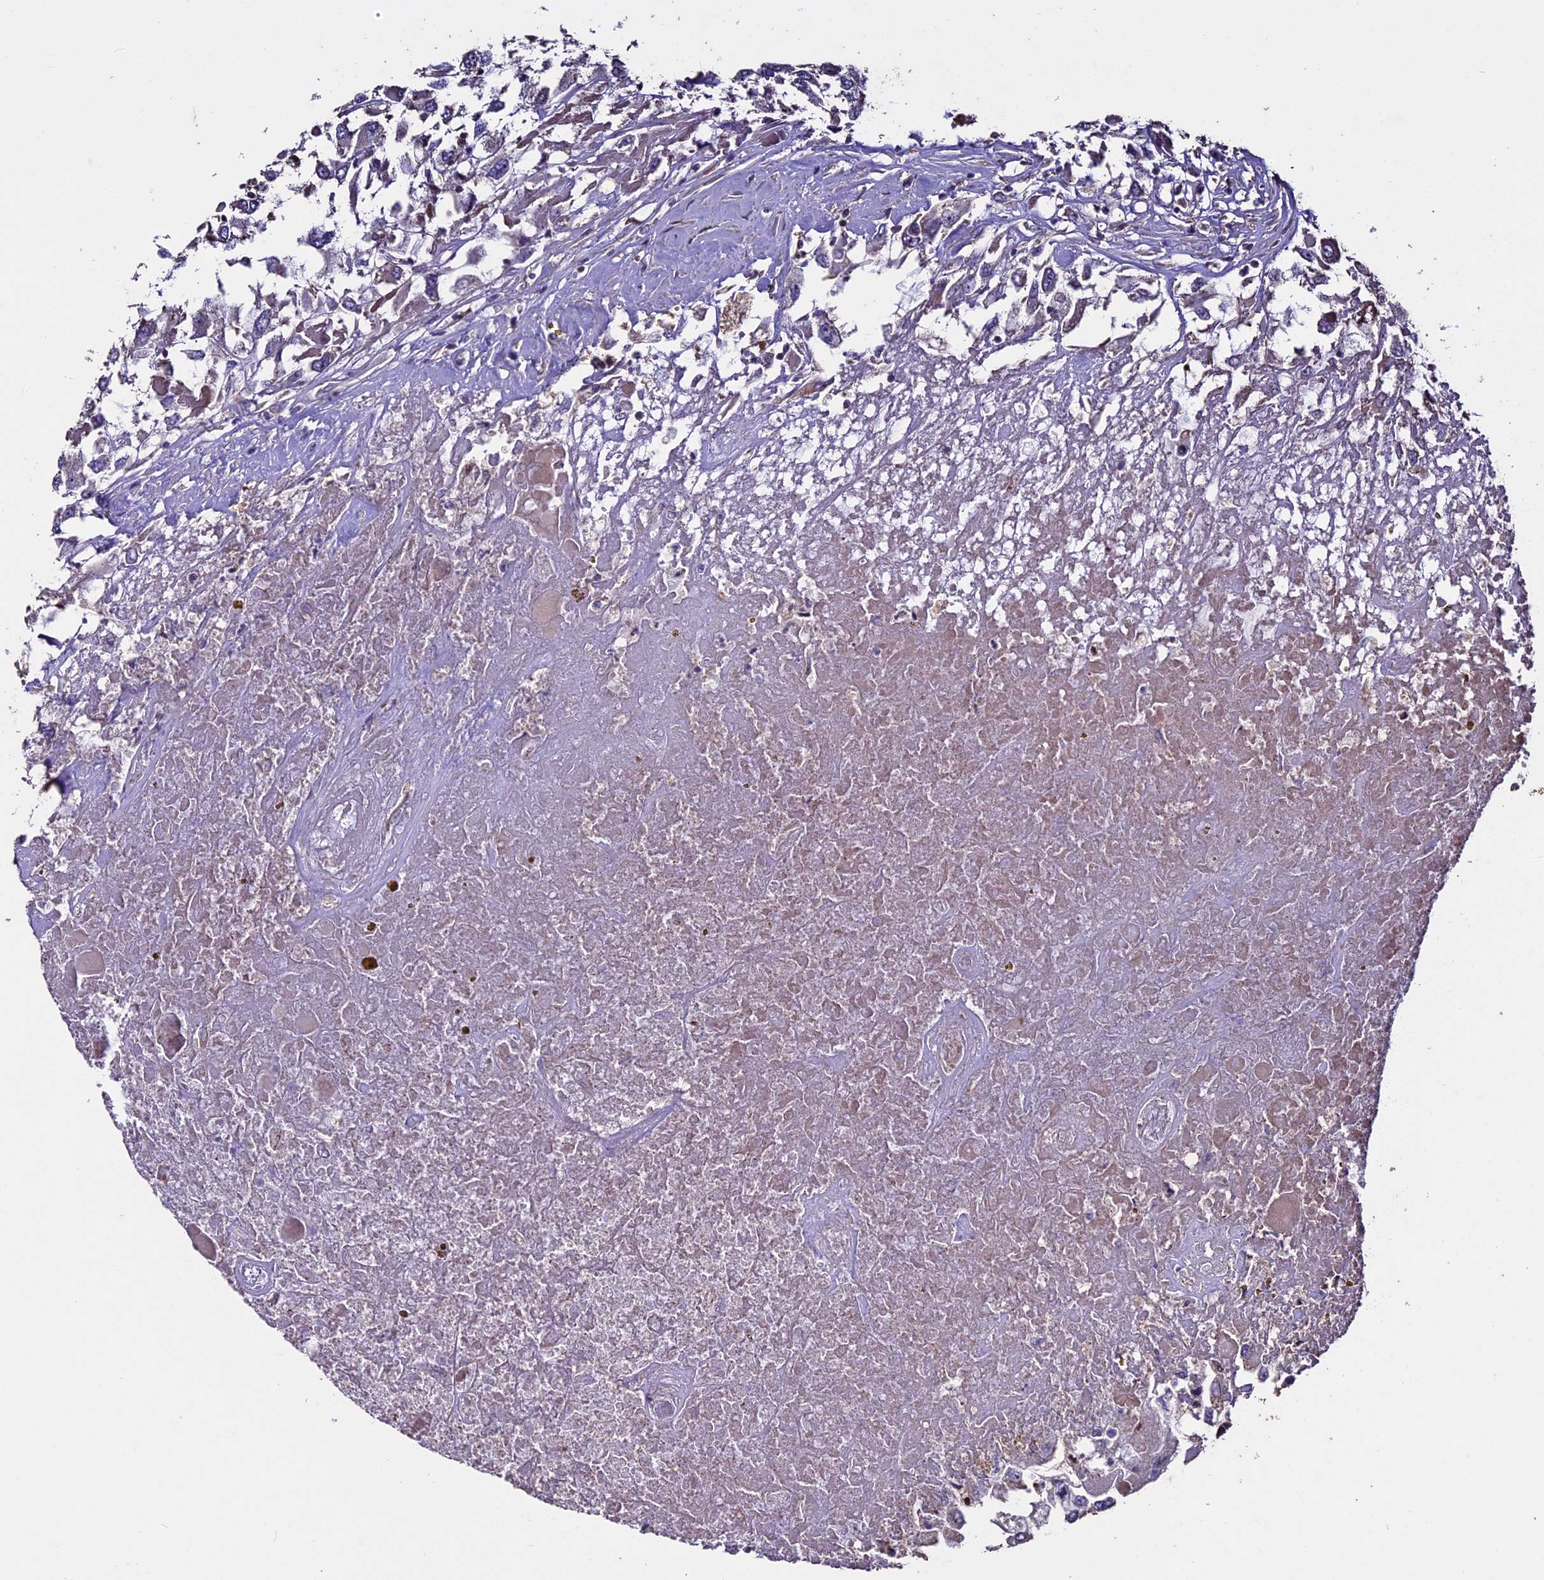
{"staining": {"intensity": "negative", "quantity": "none", "location": "none"}, "tissue": "renal cancer", "cell_type": "Tumor cells", "image_type": "cancer", "snomed": [{"axis": "morphology", "description": "Adenocarcinoma, NOS"}, {"axis": "topography", "description": "Kidney"}], "caption": "The histopathology image exhibits no staining of tumor cells in renal cancer.", "gene": "USB1", "patient": {"sex": "female", "age": 52}}